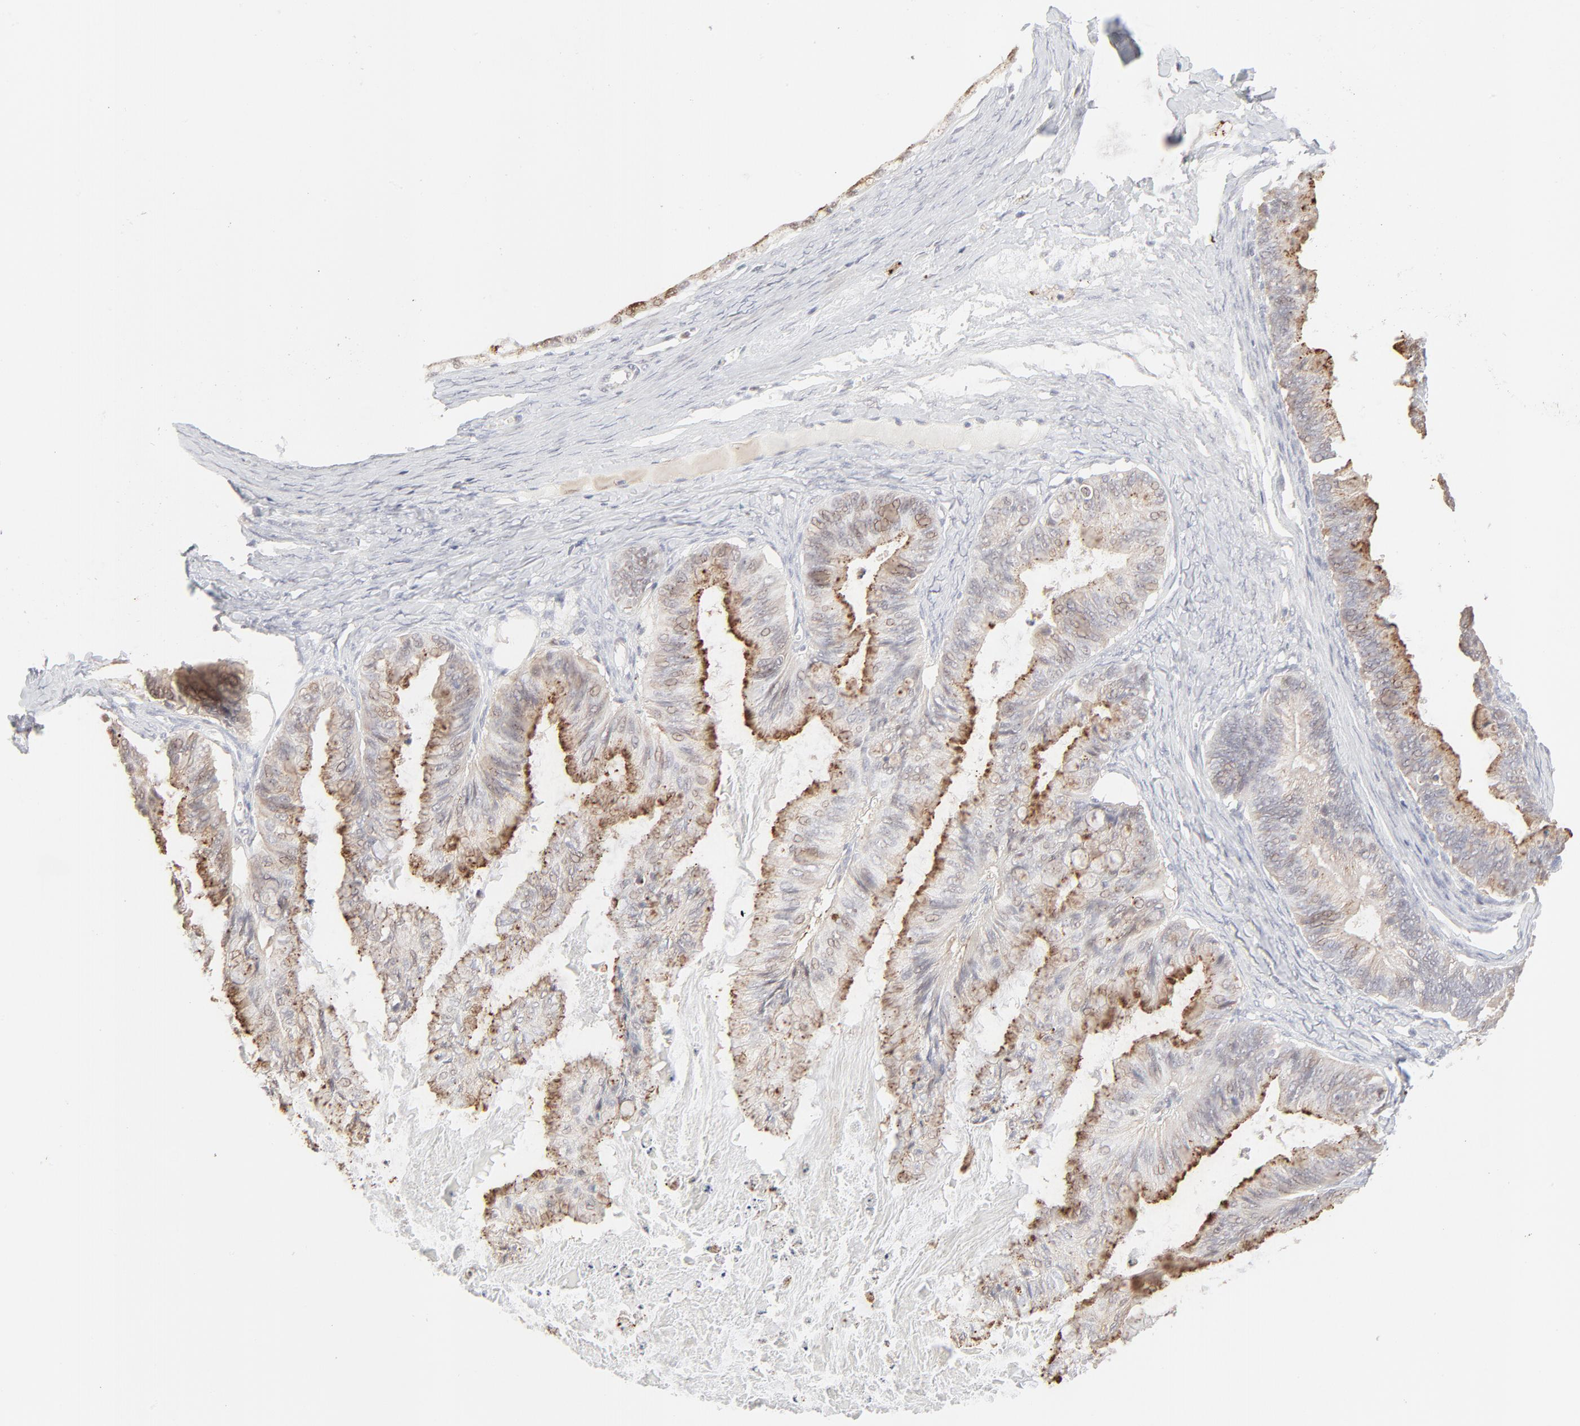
{"staining": {"intensity": "negative", "quantity": "none", "location": "none"}, "tissue": "ovarian cancer", "cell_type": "Tumor cells", "image_type": "cancer", "snomed": [{"axis": "morphology", "description": "Cystadenocarcinoma, mucinous, NOS"}, {"axis": "topography", "description": "Ovary"}], "caption": "Tumor cells show no significant protein expression in ovarian mucinous cystadenocarcinoma.", "gene": "LGALS2", "patient": {"sex": "female", "age": 57}}